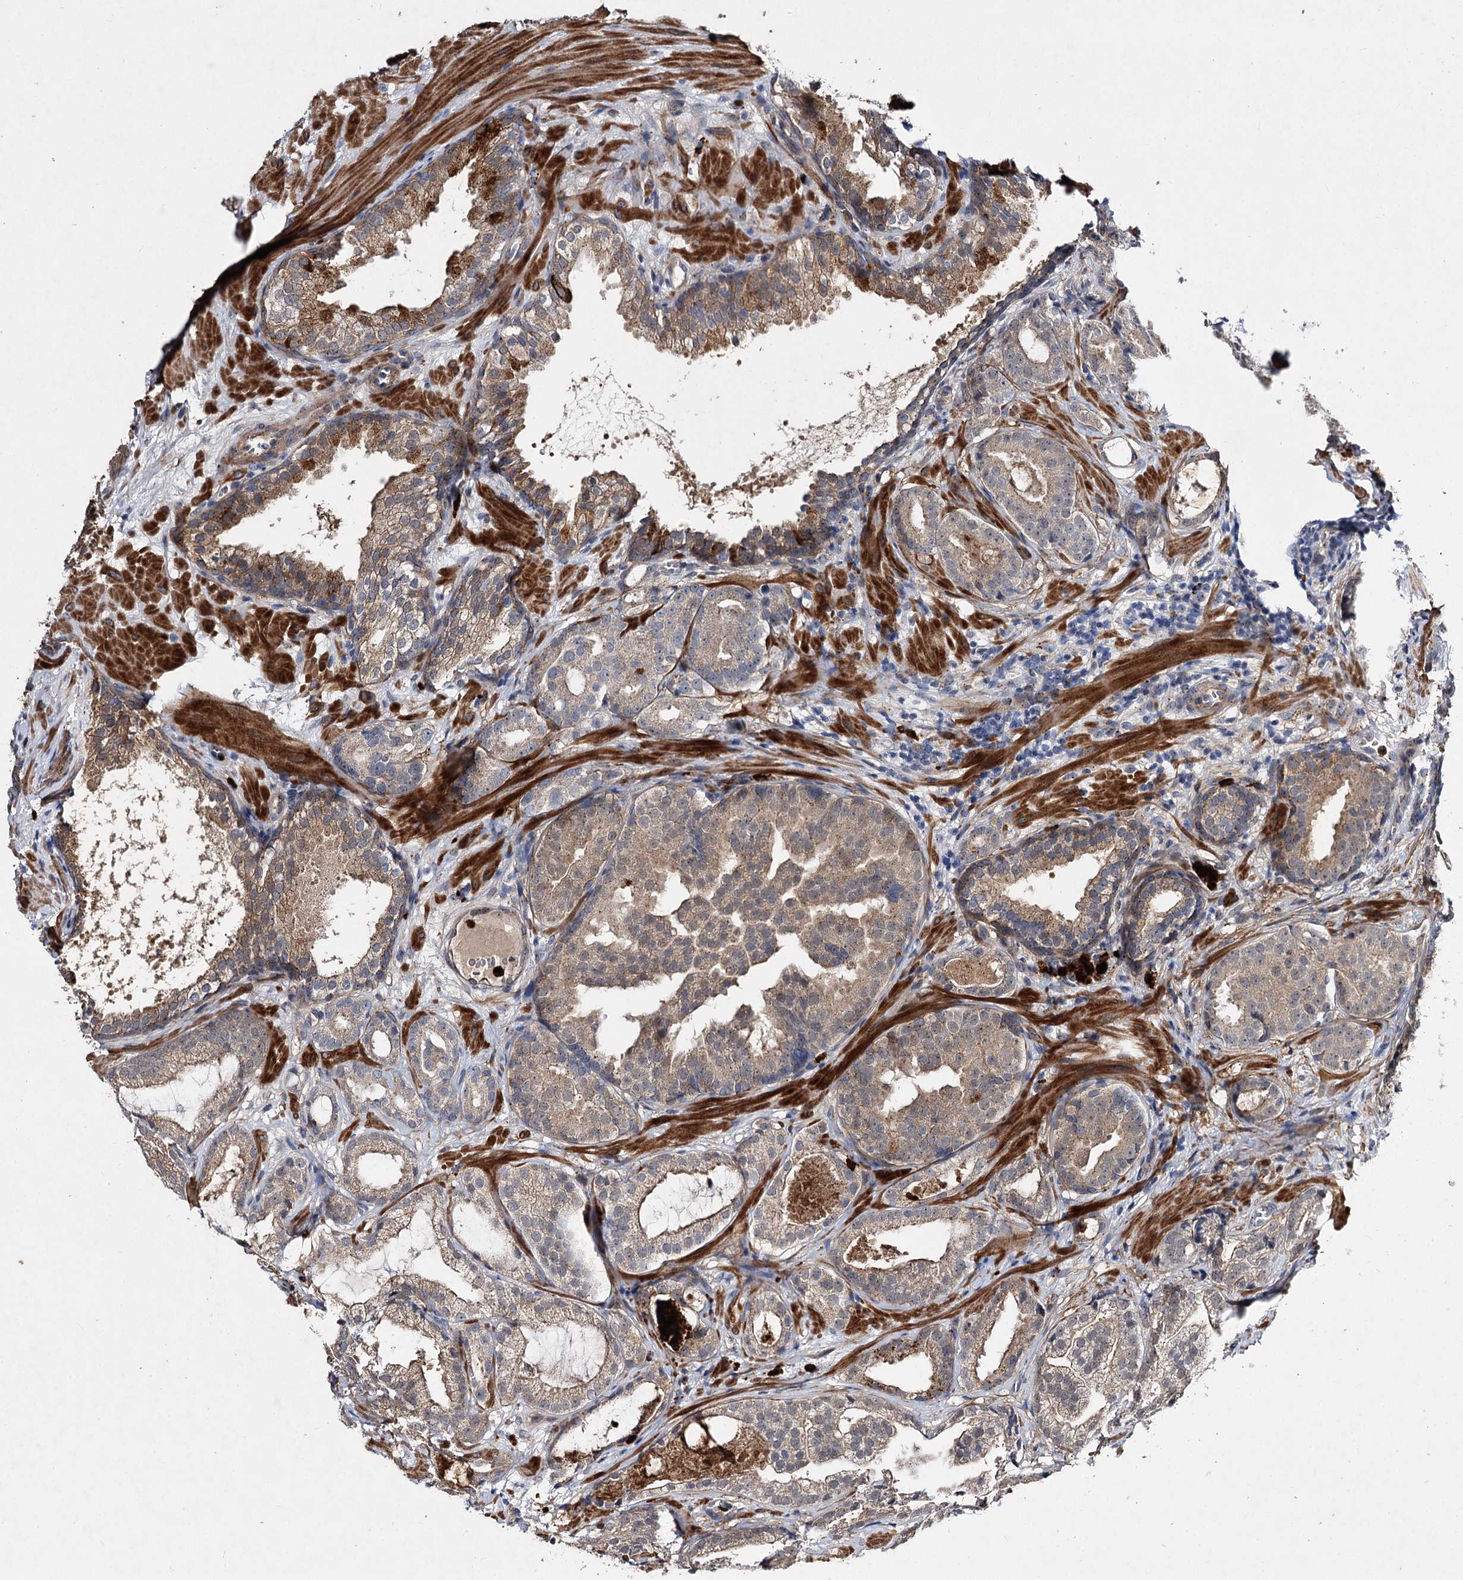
{"staining": {"intensity": "moderate", "quantity": ">75%", "location": "cytoplasmic/membranous"}, "tissue": "prostate cancer", "cell_type": "Tumor cells", "image_type": "cancer", "snomed": [{"axis": "morphology", "description": "Adenocarcinoma, High grade"}, {"axis": "topography", "description": "Prostate"}], "caption": "This histopathology image reveals immunohistochemistry (IHC) staining of human prostate cancer (high-grade adenocarcinoma), with medium moderate cytoplasmic/membranous positivity in approximately >75% of tumor cells.", "gene": "MINDY3", "patient": {"sex": "male", "age": 60}}